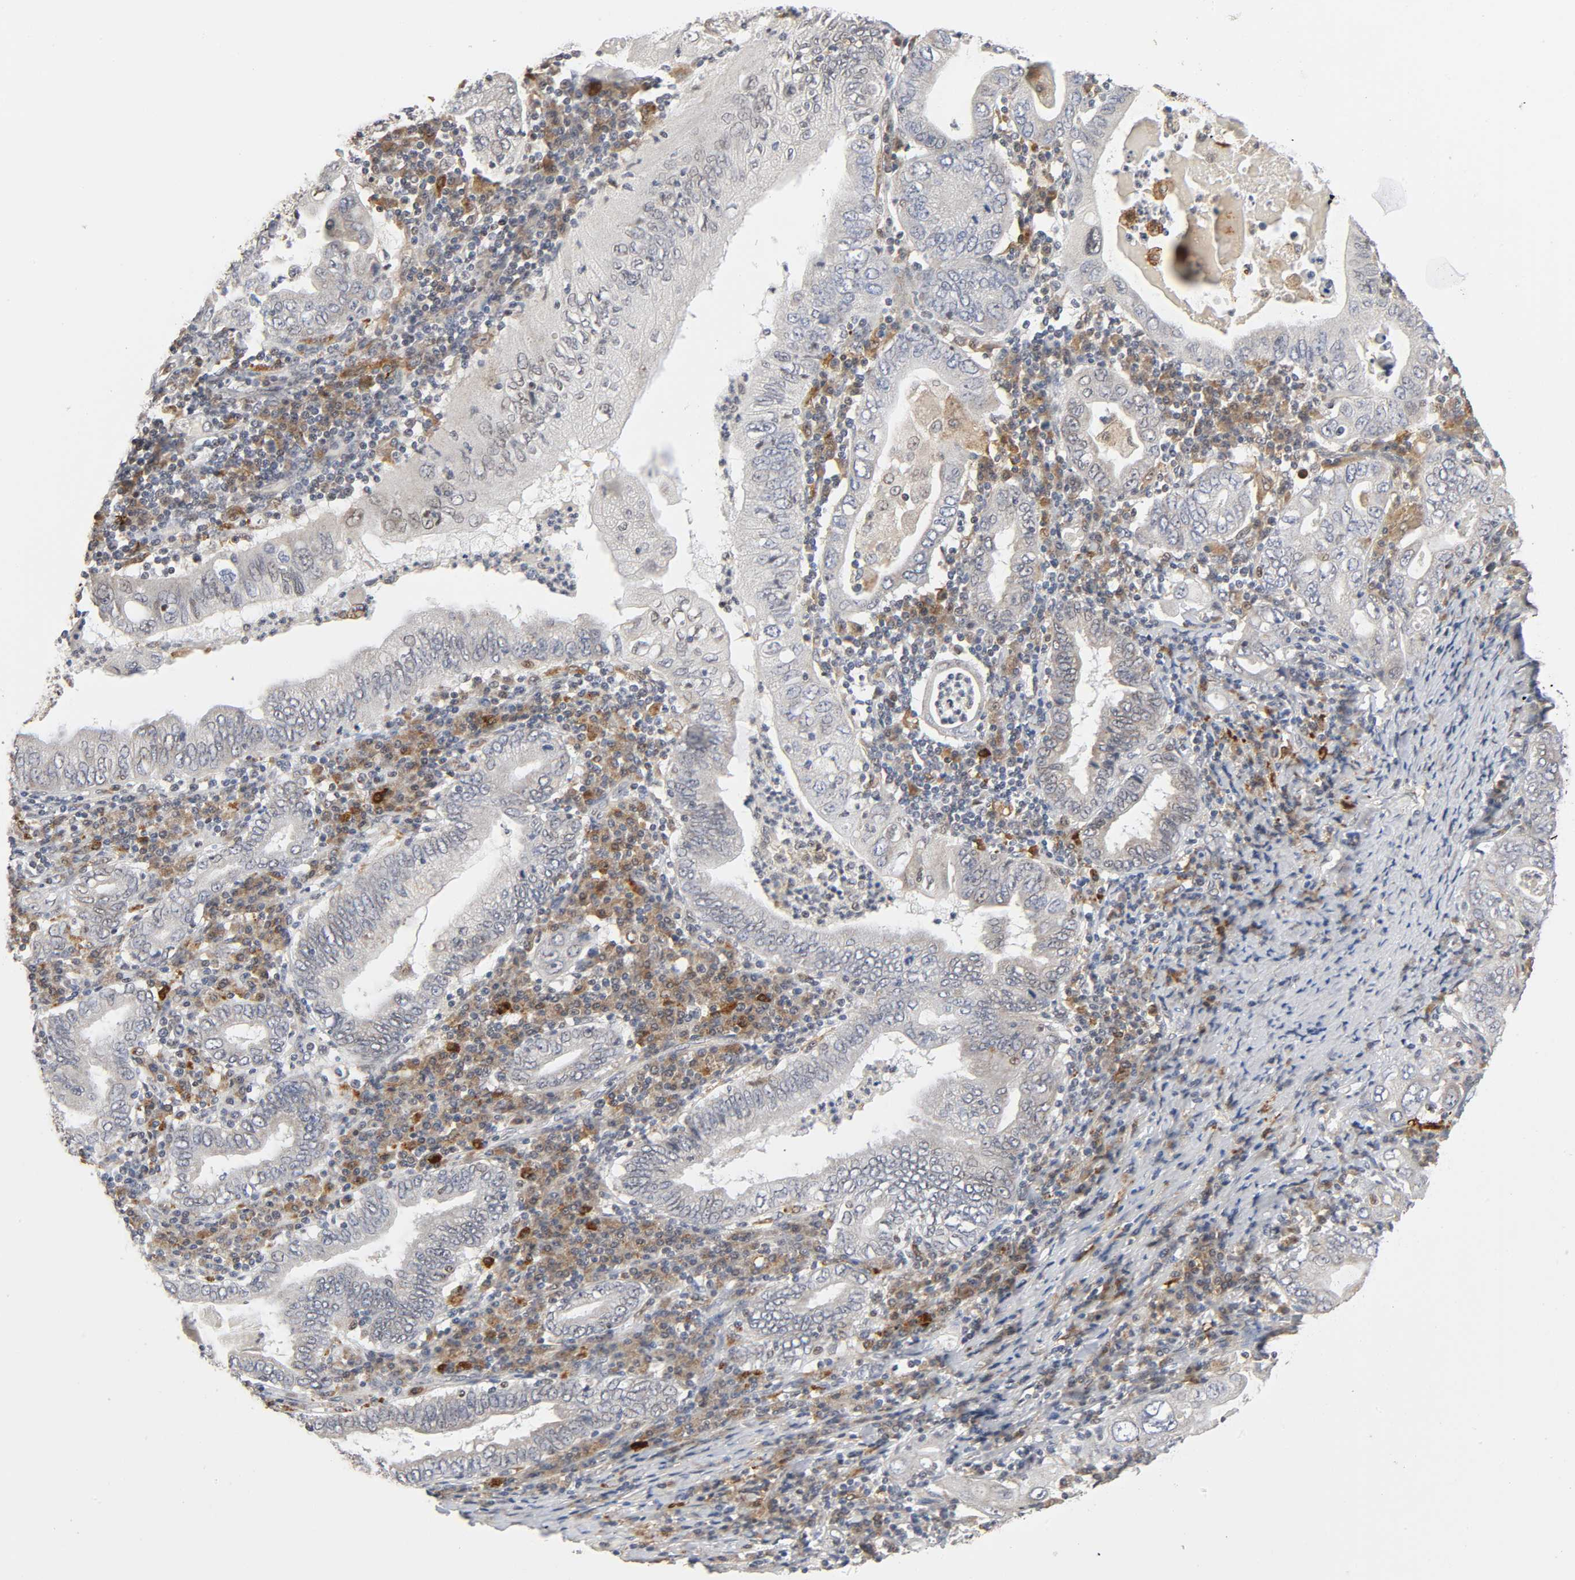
{"staining": {"intensity": "weak", "quantity": "<25%", "location": "cytoplasmic/membranous"}, "tissue": "stomach cancer", "cell_type": "Tumor cells", "image_type": "cancer", "snomed": [{"axis": "morphology", "description": "Normal tissue, NOS"}, {"axis": "morphology", "description": "Adenocarcinoma, NOS"}, {"axis": "topography", "description": "Esophagus"}, {"axis": "topography", "description": "Stomach, upper"}, {"axis": "topography", "description": "Peripheral nerve tissue"}], "caption": "Protein analysis of adenocarcinoma (stomach) shows no significant positivity in tumor cells. (Stains: DAB IHC with hematoxylin counter stain, Microscopy: brightfield microscopy at high magnification).", "gene": "KAT2B", "patient": {"sex": "male", "age": 62}}